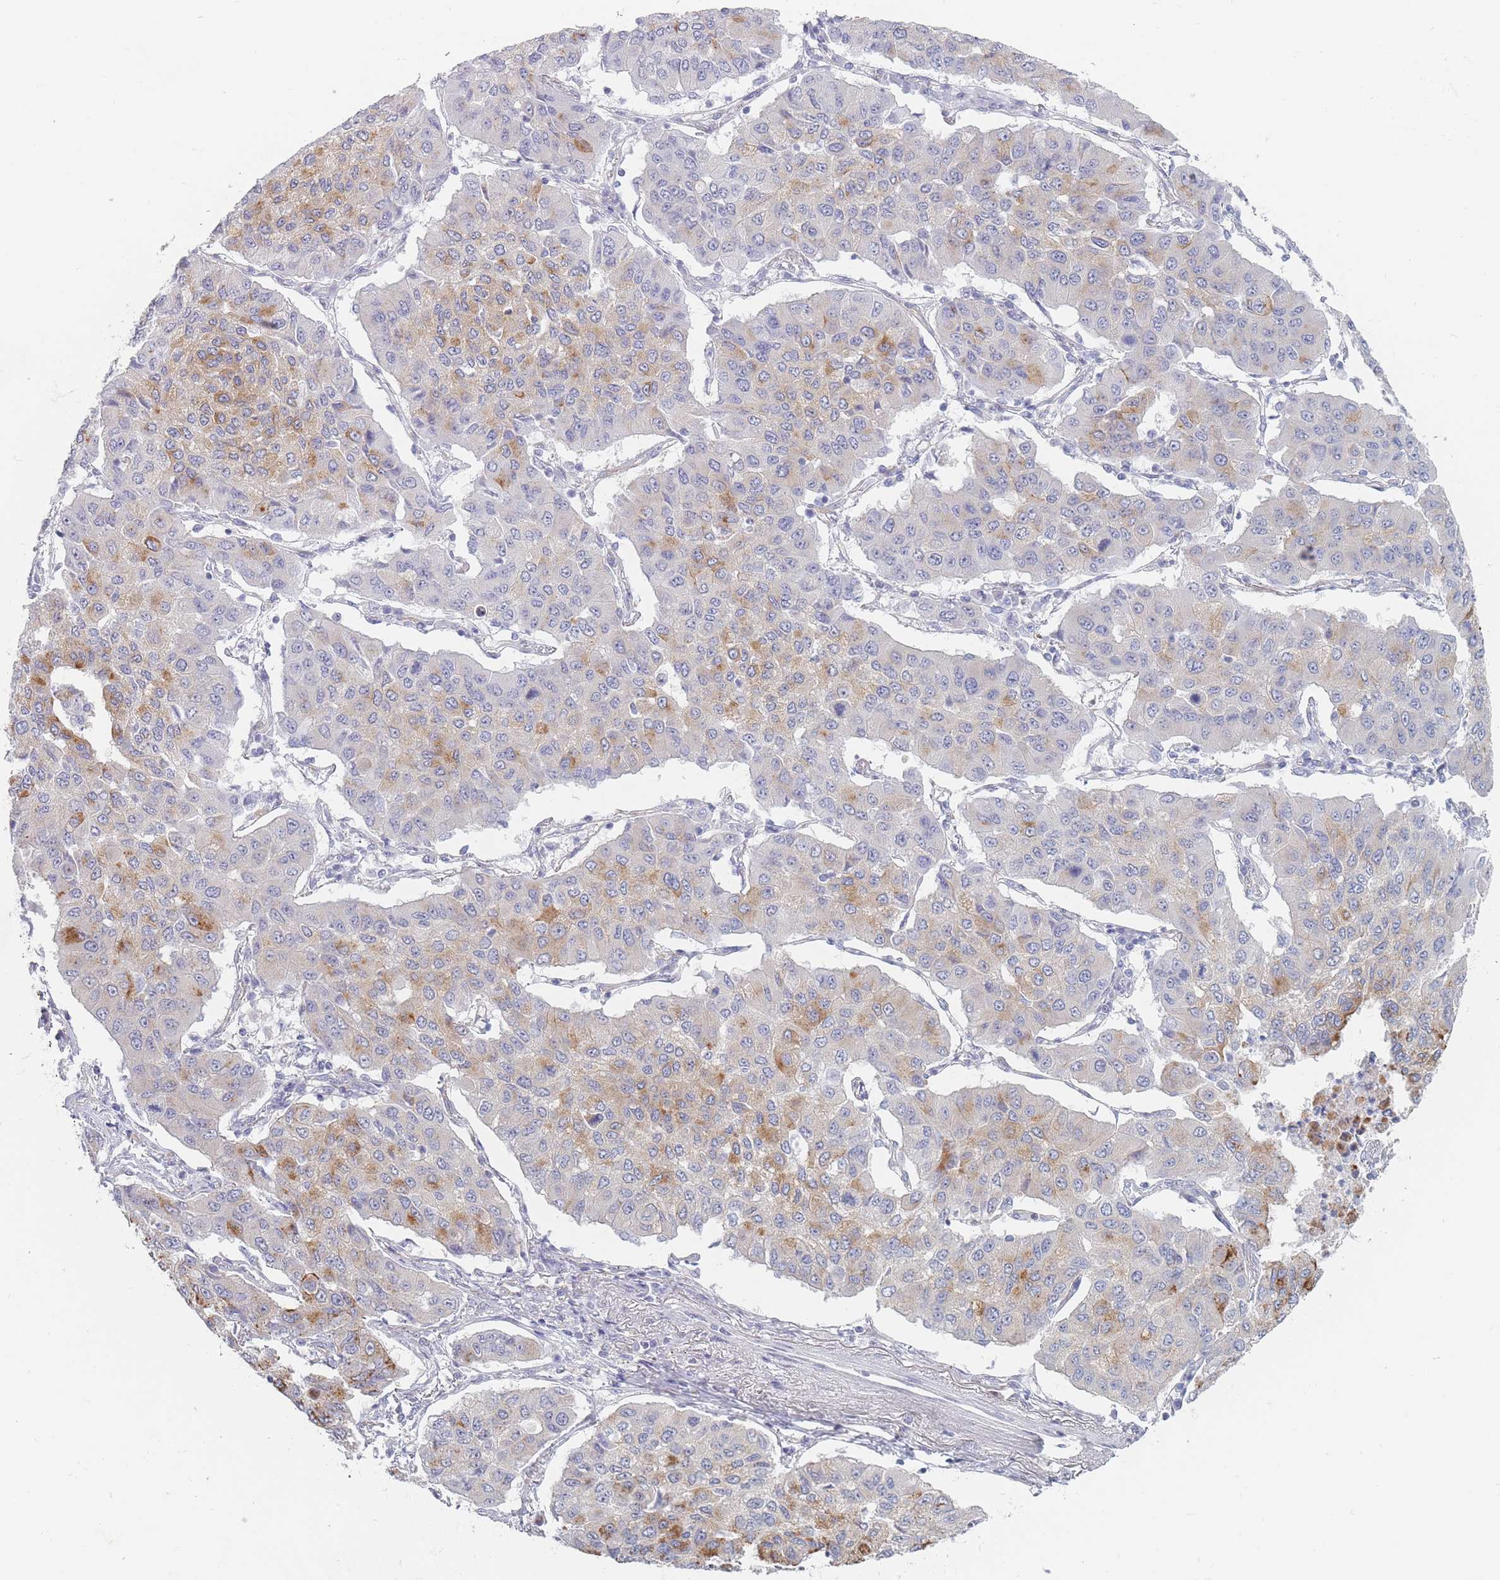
{"staining": {"intensity": "moderate", "quantity": "<25%", "location": "cytoplasmic/membranous"}, "tissue": "lung cancer", "cell_type": "Tumor cells", "image_type": "cancer", "snomed": [{"axis": "morphology", "description": "Squamous cell carcinoma, NOS"}, {"axis": "topography", "description": "Lung"}], "caption": "The photomicrograph shows a brown stain indicating the presence of a protein in the cytoplasmic/membranous of tumor cells in squamous cell carcinoma (lung).", "gene": "MAP1S", "patient": {"sex": "male", "age": 74}}